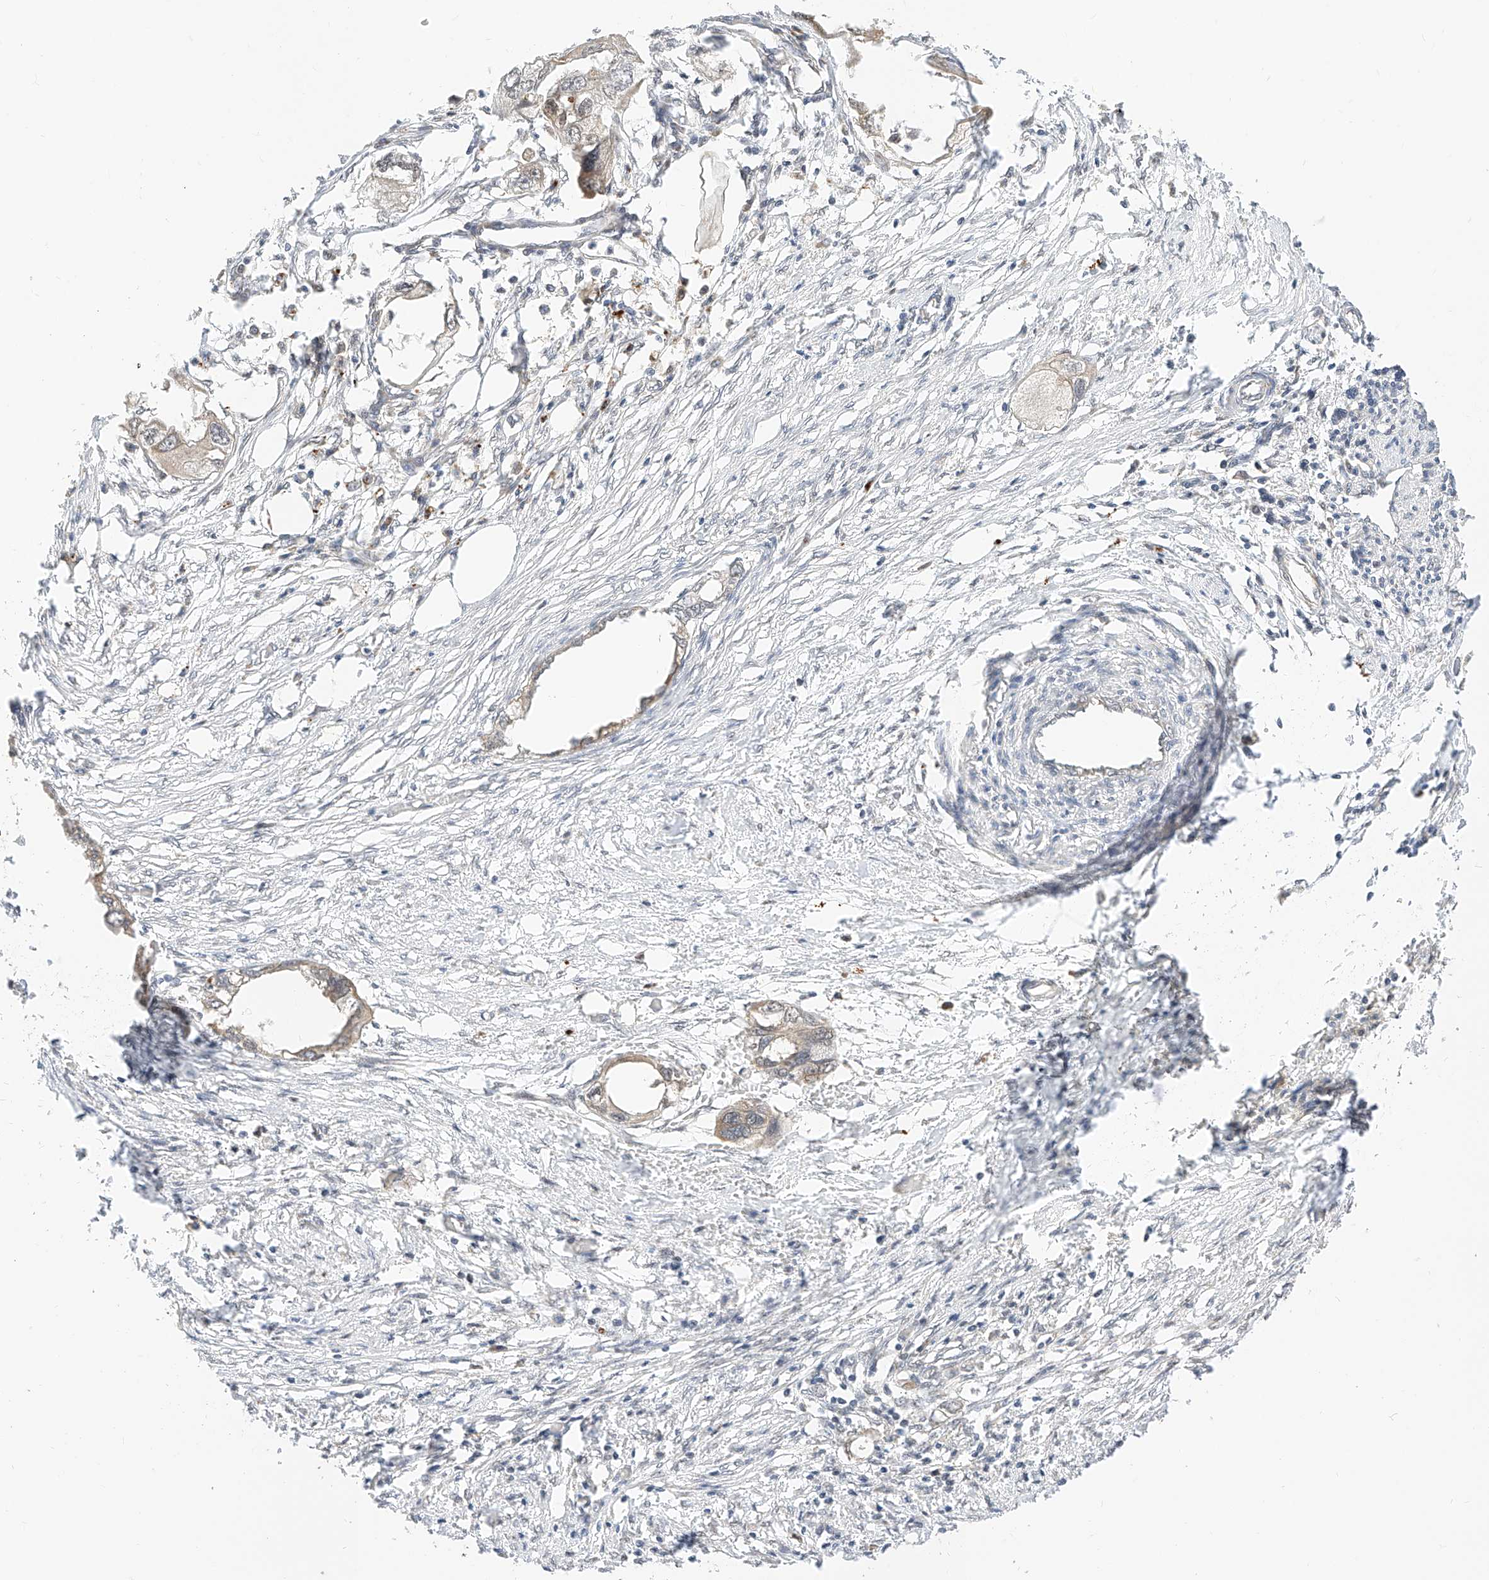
{"staining": {"intensity": "weak", "quantity": "<25%", "location": "cytoplasmic/membranous"}, "tissue": "endometrial cancer", "cell_type": "Tumor cells", "image_type": "cancer", "snomed": [{"axis": "morphology", "description": "Adenocarcinoma, NOS"}, {"axis": "morphology", "description": "Adenocarcinoma, metastatic, NOS"}, {"axis": "topography", "description": "Adipose tissue"}, {"axis": "topography", "description": "Endometrium"}], "caption": "Endometrial cancer (adenocarcinoma) was stained to show a protein in brown. There is no significant positivity in tumor cells.", "gene": "EIF4H", "patient": {"sex": "female", "age": 67}}